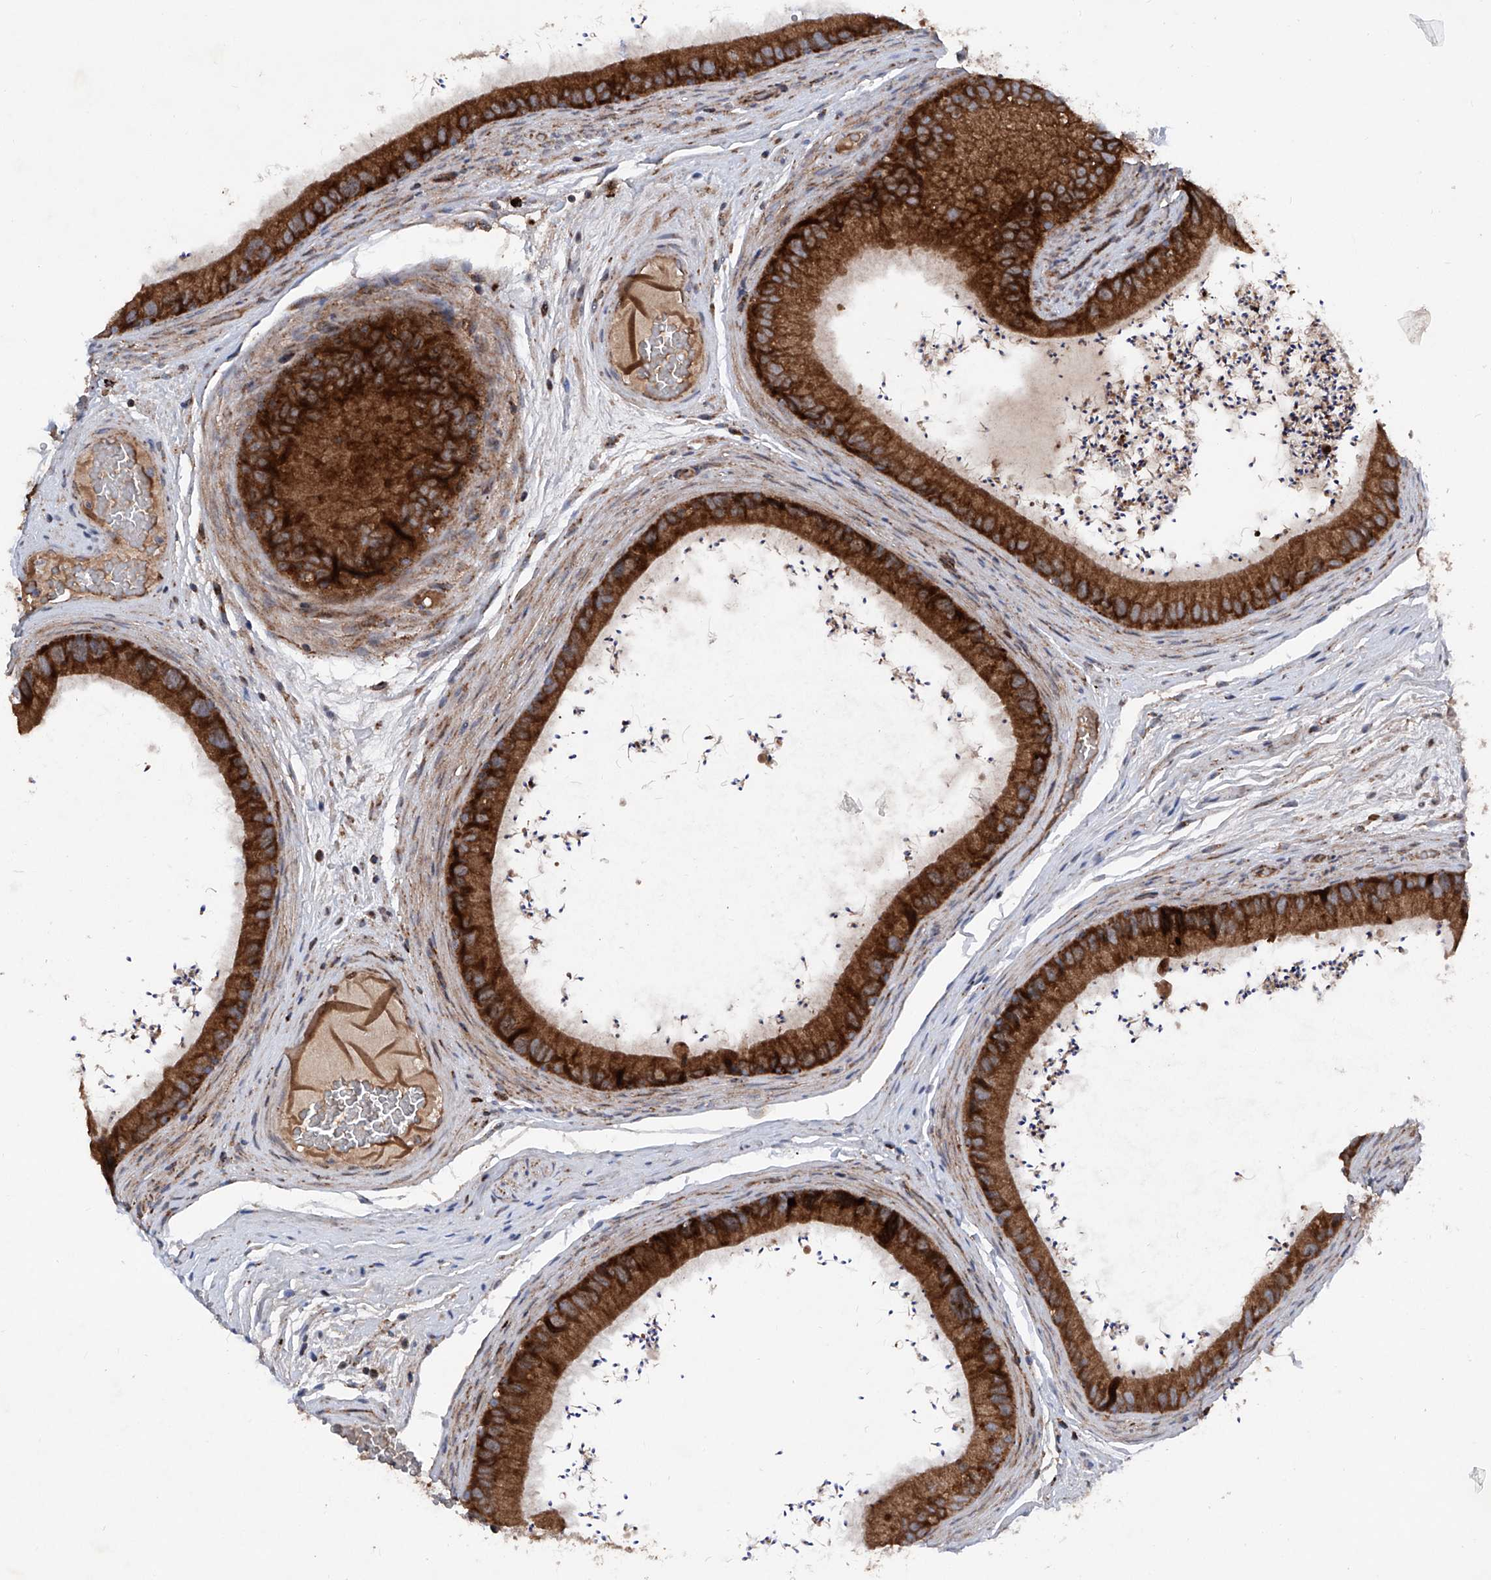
{"staining": {"intensity": "strong", "quantity": "<25%", "location": "cytoplasmic/membranous"}, "tissue": "epididymis", "cell_type": "Glandular cells", "image_type": "normal", "snomed": [{"axis": "morphology", "description": "Normal tissue, NOS"}, {"axis": "topography", "description": "Epididymis, spermatic cord, NOS"}], "caption": "Protein positivity by immunohistochemistry reveals strong cytoplasmic/membranous expression in approximately <25% of glandular cells in benign epididymis.", "gene": "DAD1", "patient": {"sex": "male", "age": 50}}